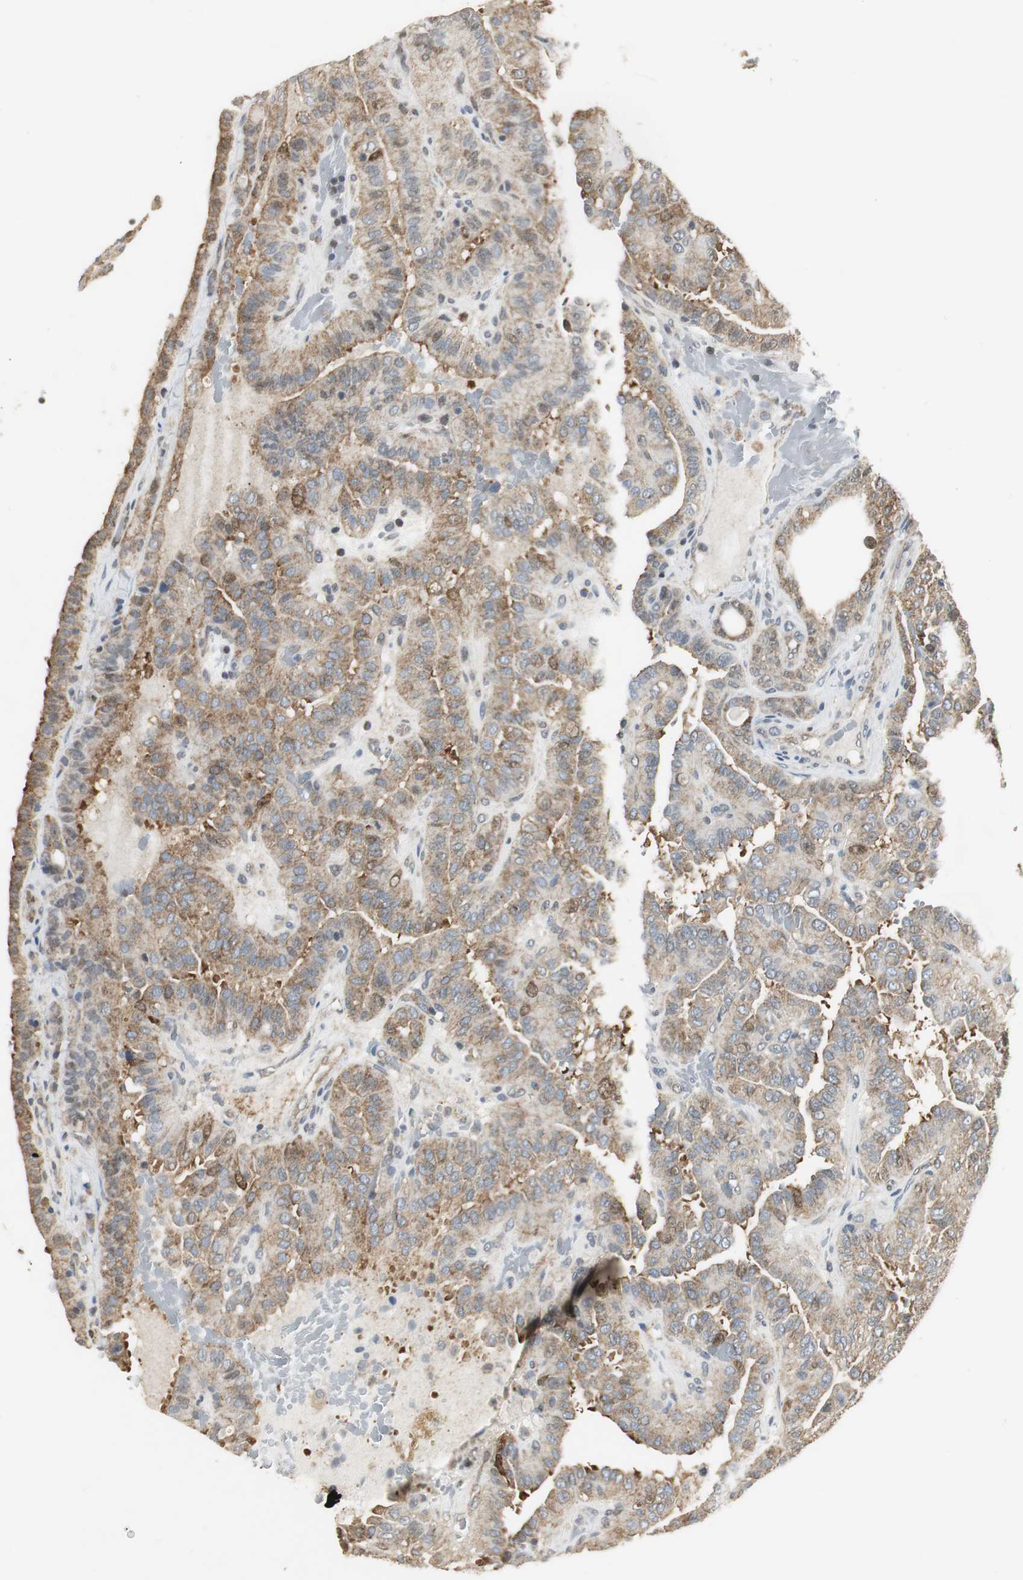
{"staining": {"intensity": "weak", "quantity": ">75%", "location": "cytoplasmic/membranous"}, "tissue": "thyroid cancer", "cell_type": "Tumor cells", "image_type": "cancer", "snomed": [{"axis": "morphology", "description": "Papillary adenocarcinoma, NOS"}, {"axis": "topography", "description": "Thyroid gland"}], "caption": "Approximately >75% of tumor cells in papillary adenocarcinoma (thyroid) demonstrate weak cytoplasmic/membranous protein staining as visualized by brown immunohistochemical staining.", "gene": "CCT5", "patient": {"sex": "male", "age": 77}}